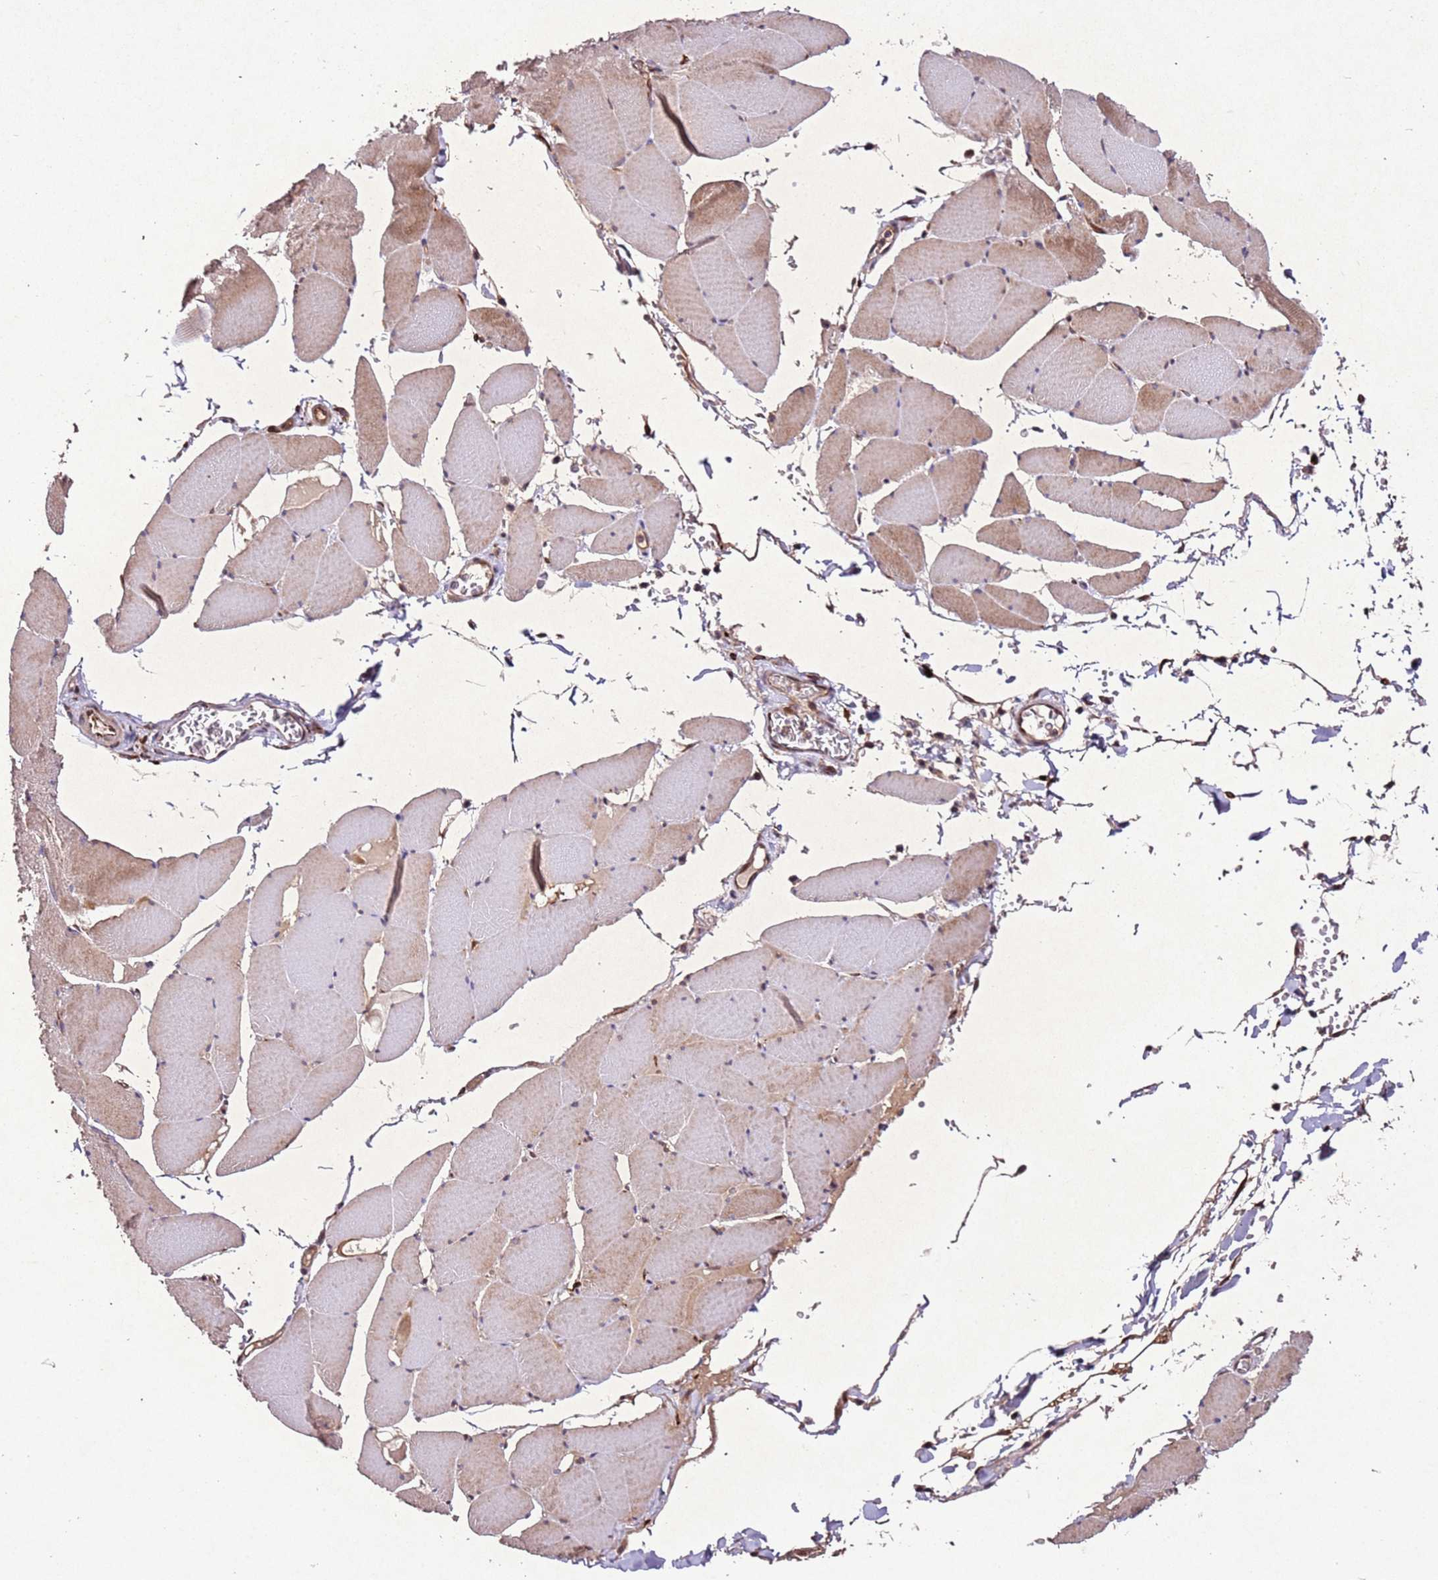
{"staining": {"intensity": "moderate", "quantity": ">75%", "location": "cytoplasmic/membranous"}, "tissue": "skeletal muscle", "cell_type": "Myocytes", "image_type": "normal", "snomed": [{"axis": "morphology", "description": "Normal tissue, NOS"}, {"axis": "topography", "description": "Skeletal muscle"}, {"axis": "topography", "description": "Head-Neck"}], "caption": "Immunohistochemical staining of benign human skeletal muscle exhibits moderate cytoplasmic/membranous protein expression in about >75% of myocytes. (Stains: DAB in brown, nuclei in blue, Microscopy: brightfield microscopy at high magnification).", "gene": "PTMA", "patient": {"sex": "male", "age": 66}}